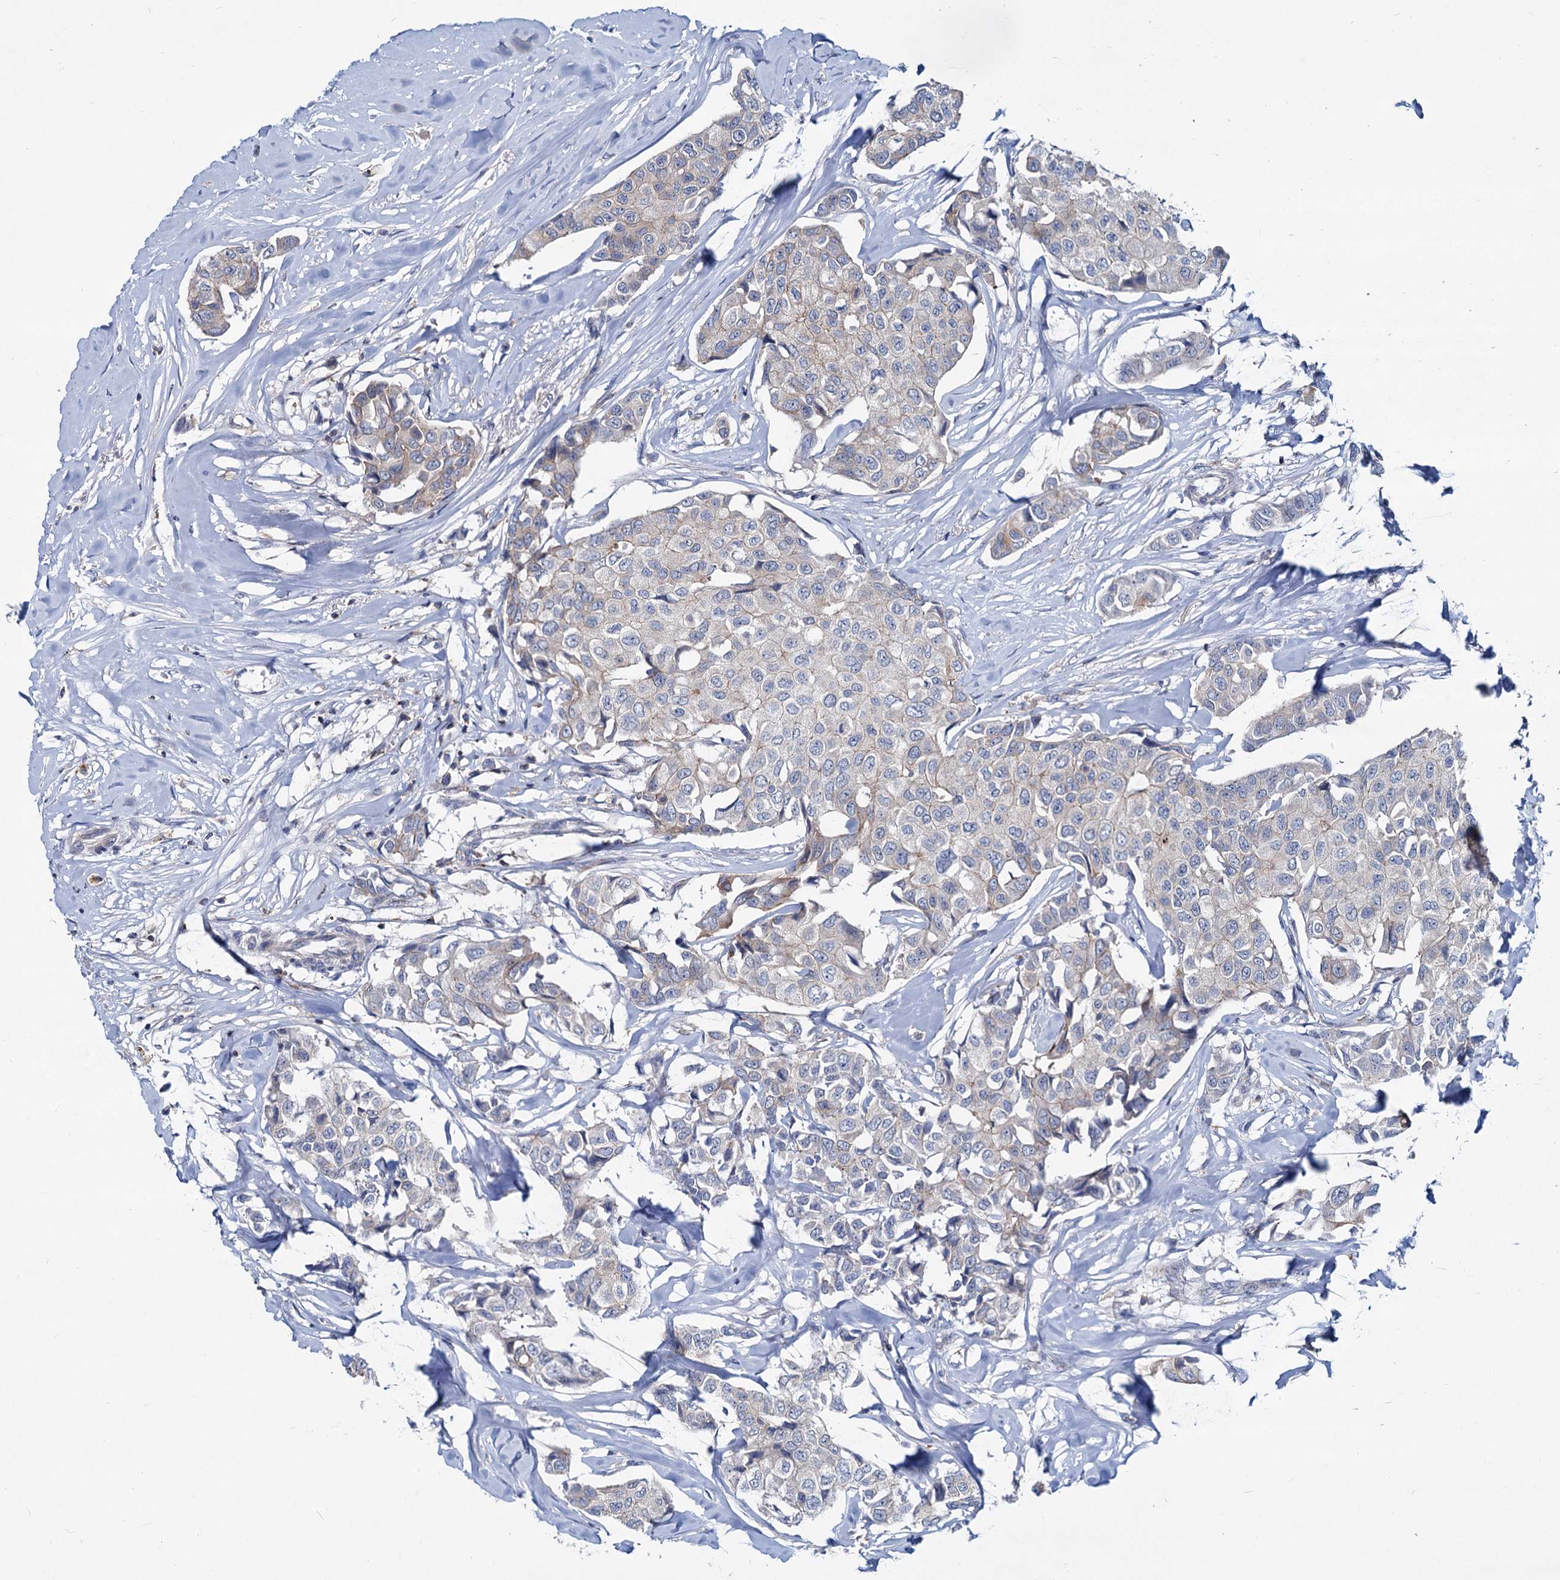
{"staining": {"intensity": "negative", "quantity": "none", "location": "none"}, "tissue": "breast cancer", "cell_type": "Tumor cells", "image_type": "cancer", "snomed": [{"axis": "morphology", "description": "Duct carcinoma"}, {"axis": "topography", "description": "Breast"}], "caption": "High magnification brightfield microscopy of breast intraductal carcinoma stained with DAB (brown) and counterstained with hematoxylin (blue): tumor cells show no significant expression.", "gene": "LRCH4", "patient": {"sex": "female", "age": 80}}